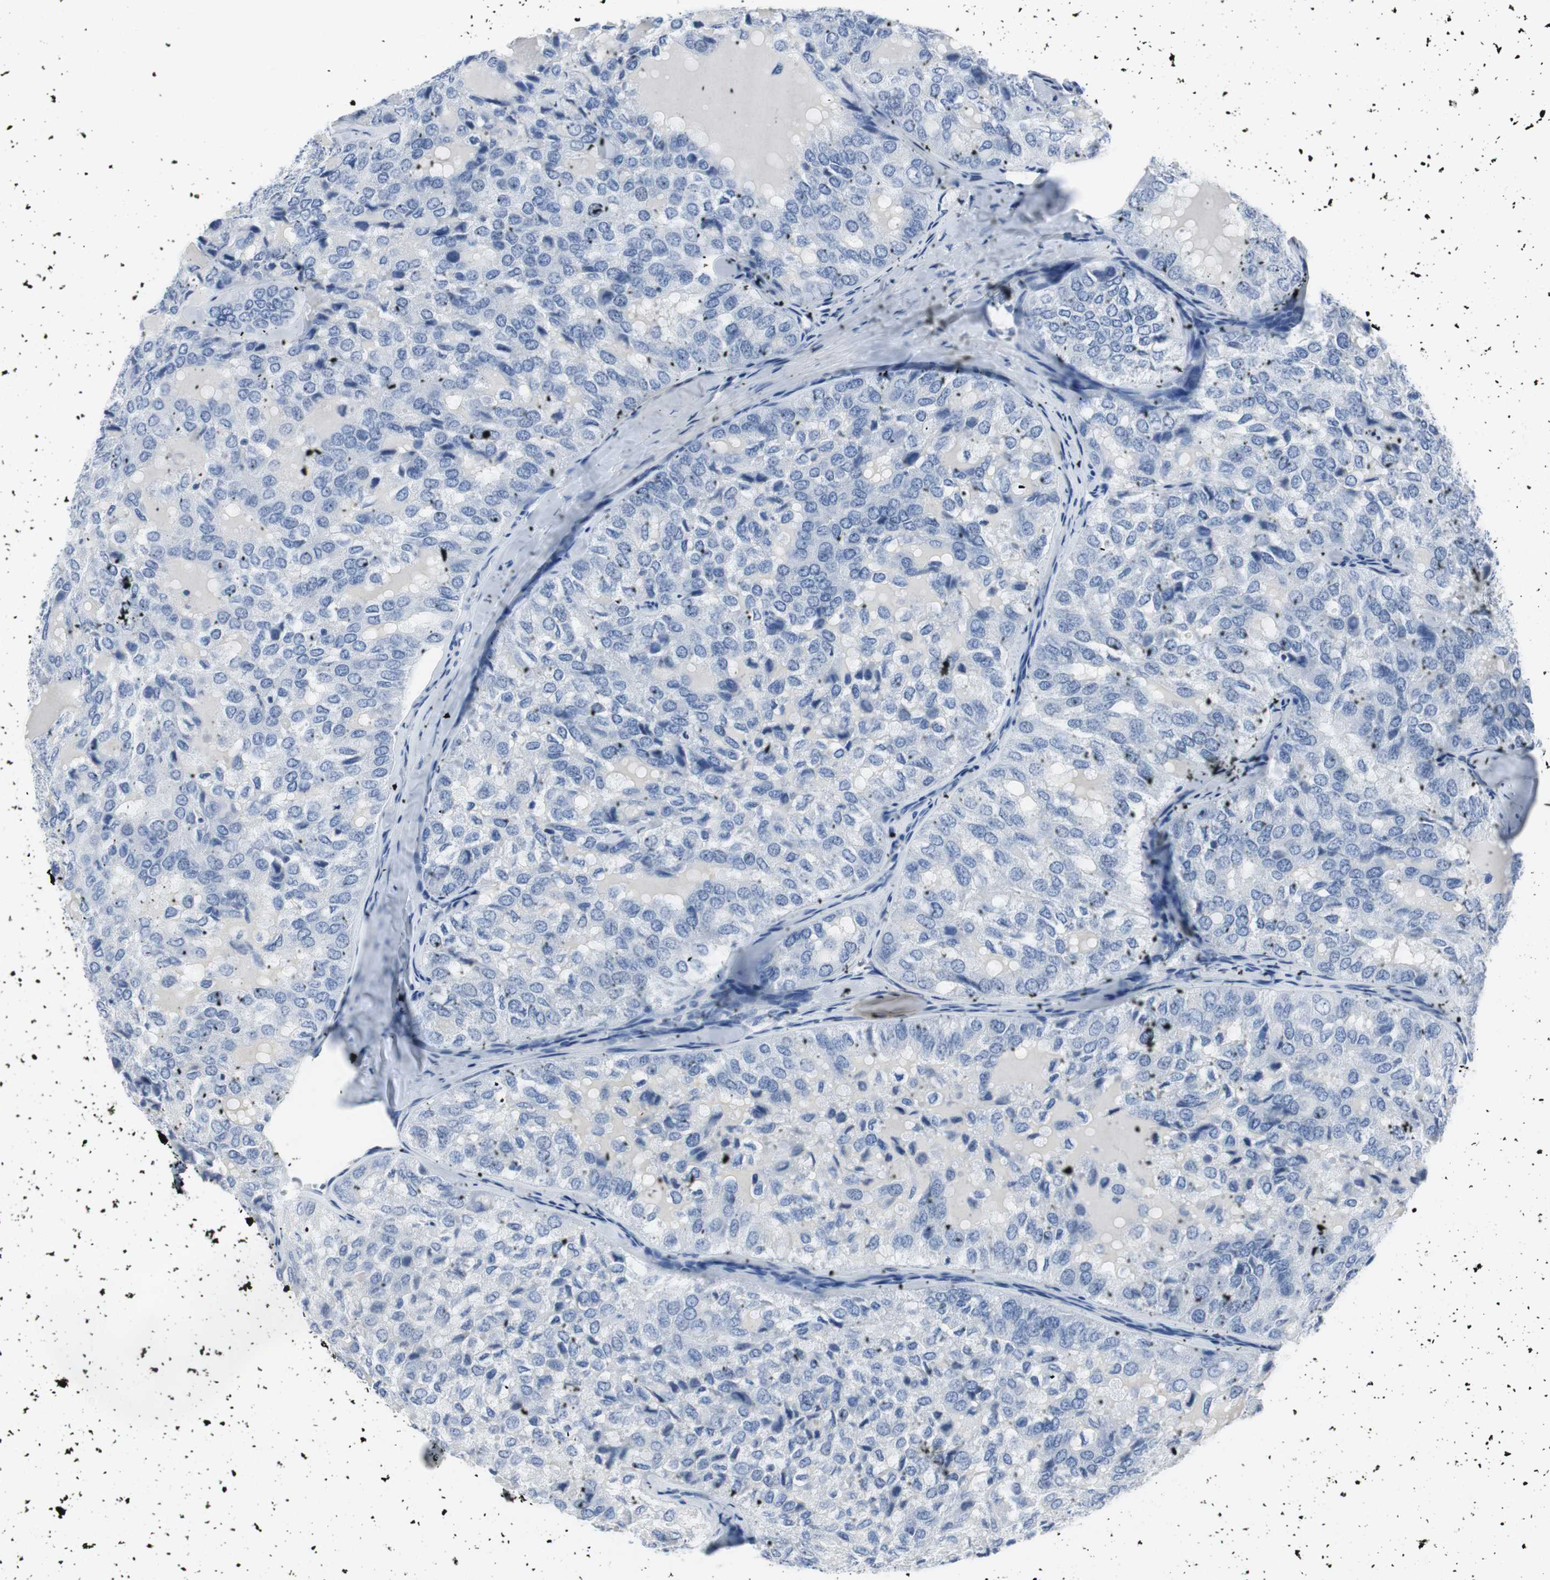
{"staining": {"intensity": "negative", "quantity": "none", "location": "none"}, "tissue": "thyroid cancer", "cell_type": "Tumor cells", "image_type": "cancer", "snomed": [{"axis": "morphology", "description": "Follicular adenoma carcinoma, NOS"}, {"axis": "topography", "description": "Thyroid gland"}], "caption": "Immunohistochemistry photomicrograph of neoplastic tissue: human thyroid cancer stained with DAB (3,3'-diaminobenzidine) shows no significant protein staining in tumor cells. Brightfield microscopy of immunohistochemistry (IHC) stained with DAB (3,3'-diaminobenzidine) (brown) and hematoxylin (blue), captured at high magnification.", "gene": "GAP43", "patient": {"sex": "male", "age": 75}}